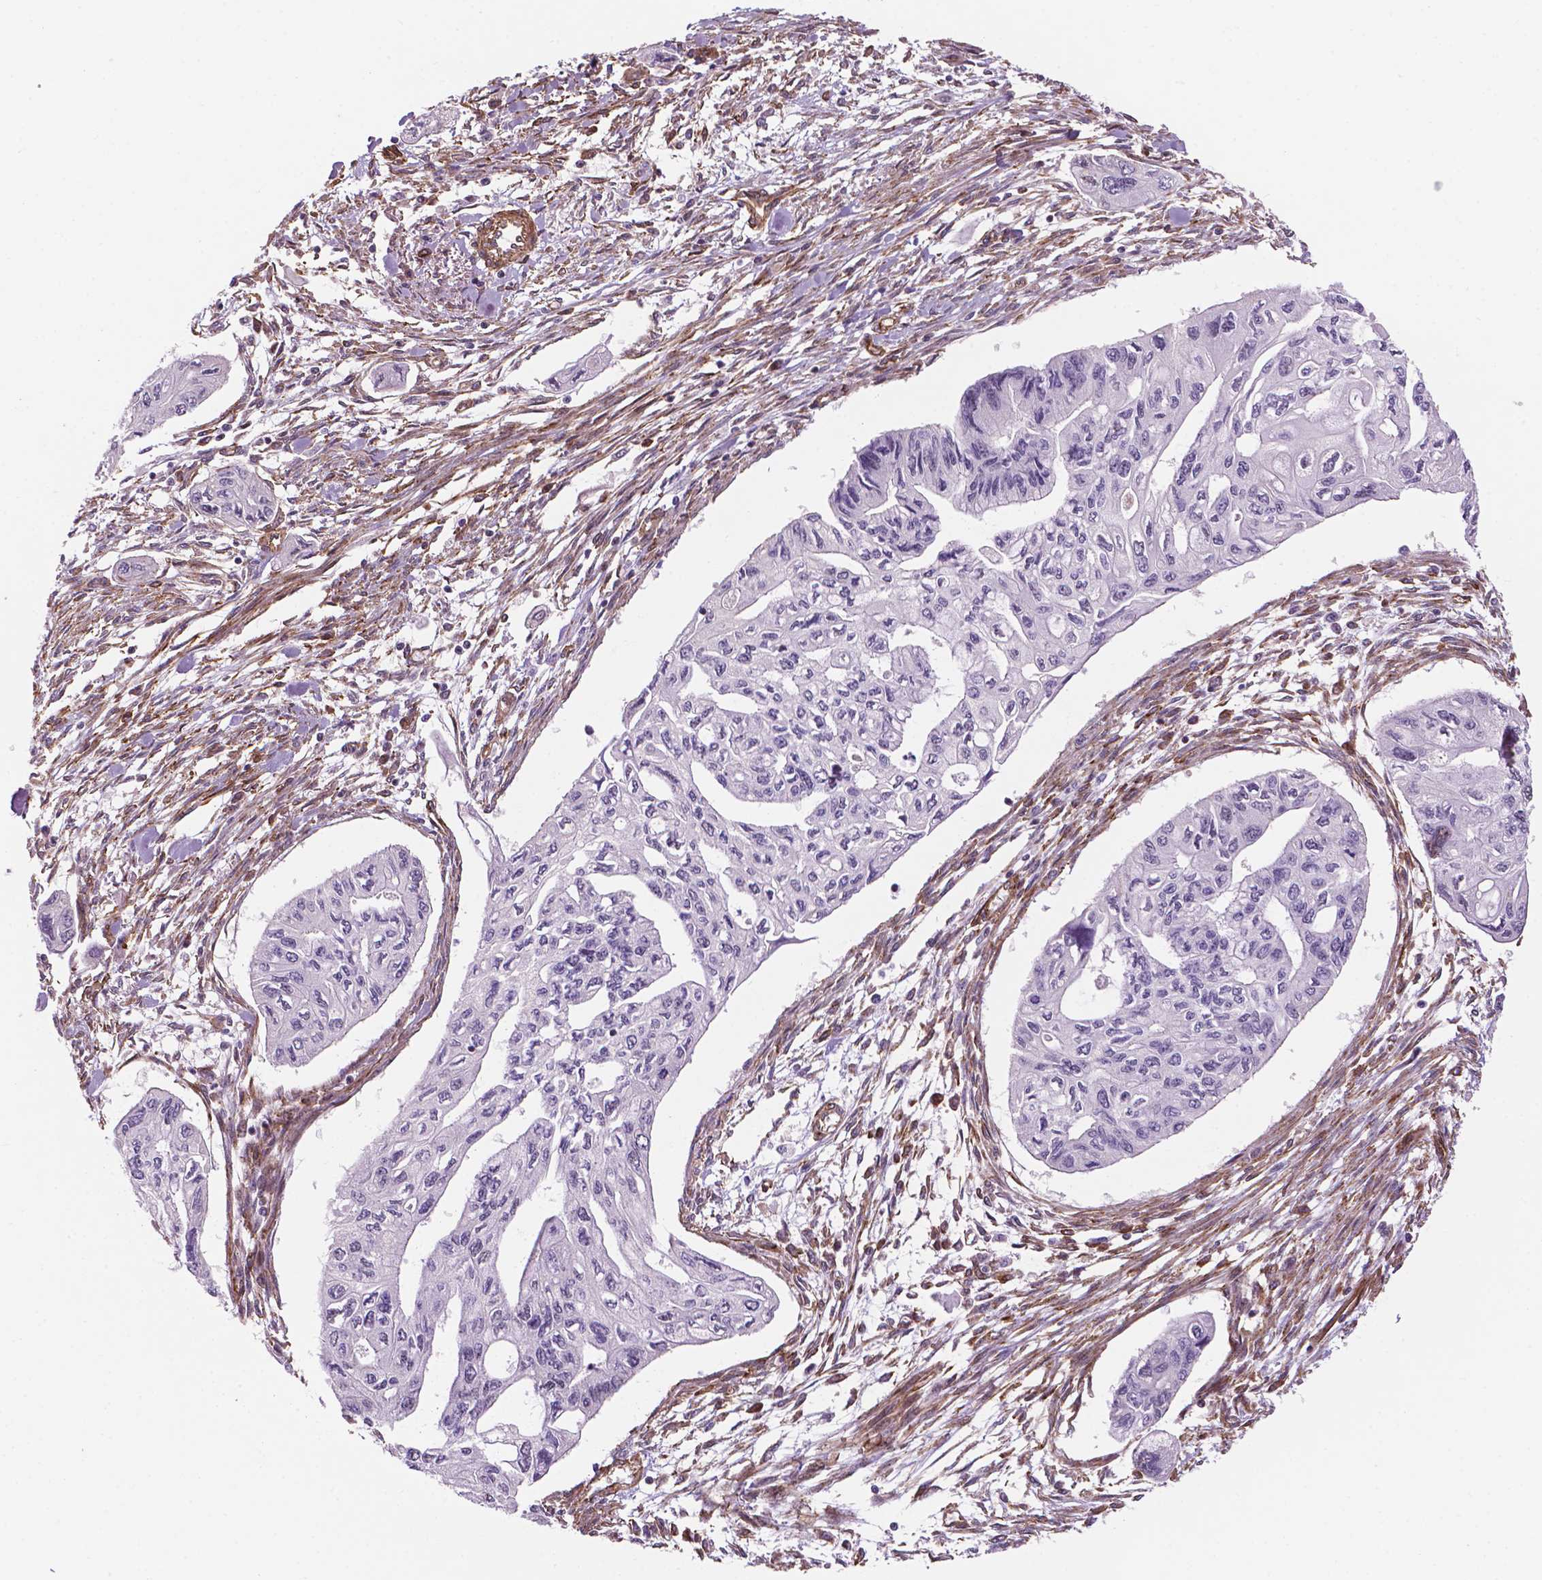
{"staining": {"intensity": "negative", "quantity": "none", "location": "none"}, "tissue": "pancreatic cancer", "cell_type": "Tumor cells", "image_type": "cancer", "snomed": [{"axis": "morphology", "description": "Adenocarcinoma, NOS"}, {"axis": "topography", "description": "Pancreas"}], "caption": "High power microscopy histopathology image of an IHC photomicrograph of pancreatic cancer, revealing no significant expression in tumor cells.", "gene": "EGFL8", "patient": {"sex": "female", "age": 76}}